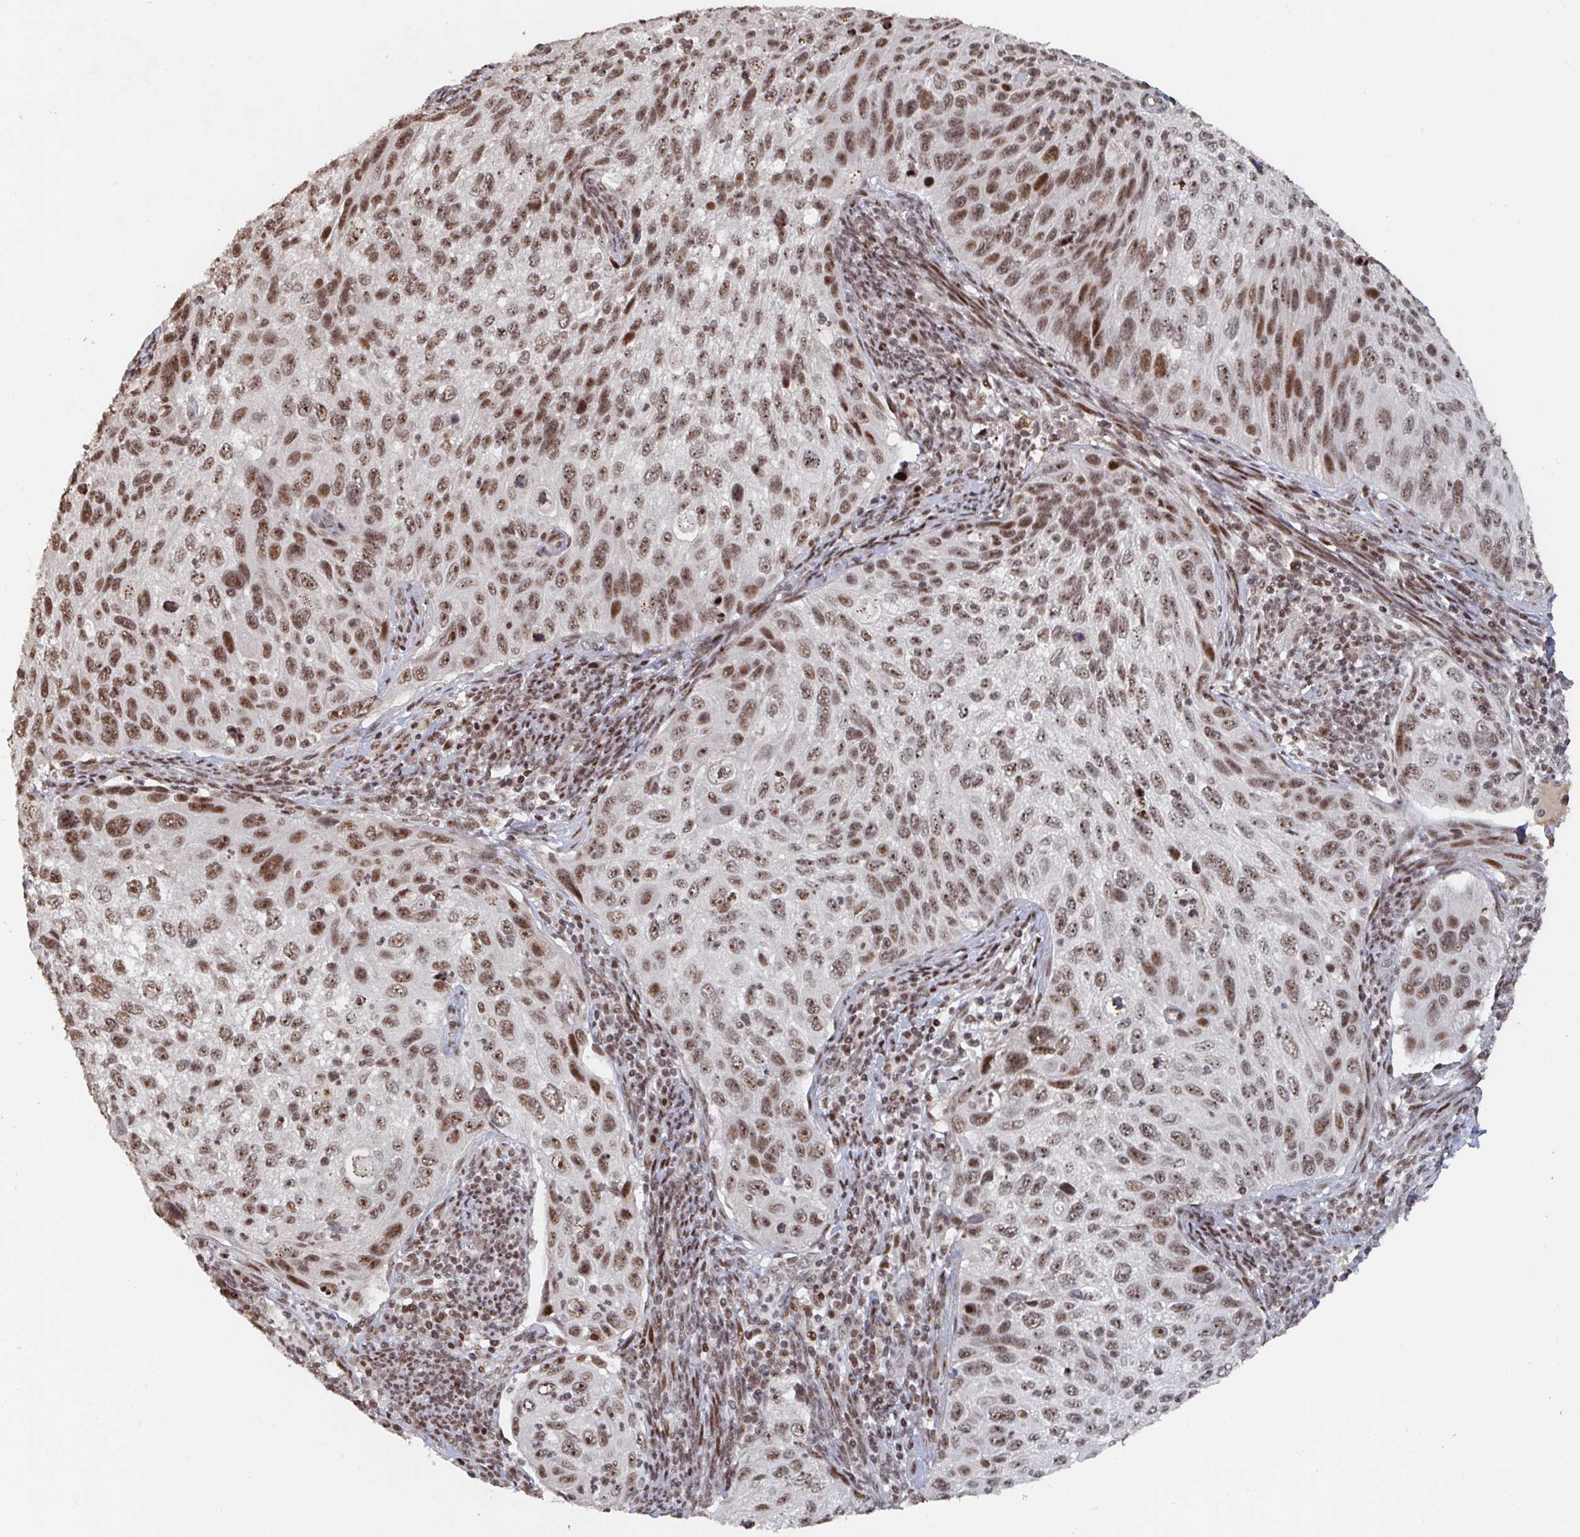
{"staining": {"intensity": "moderate", "quantity": ">75%", "location": "nuclear"}, "tissue": "cervical cancer", "cell_type": "Tumor cells", "image_type": "cancer", "snomed": [{"axis": "morphology", "description": "Squamous cell carcinoma, NOS"}, {"axis": "topography", "description": "Cervix"}], "caption": "Squamous cell carcinoma (cervical) stained with a protein marker displays moderate staining in tumor cells.", "gene": "ZDHHC12", "patient": {"sex": "female", "age": 70}}